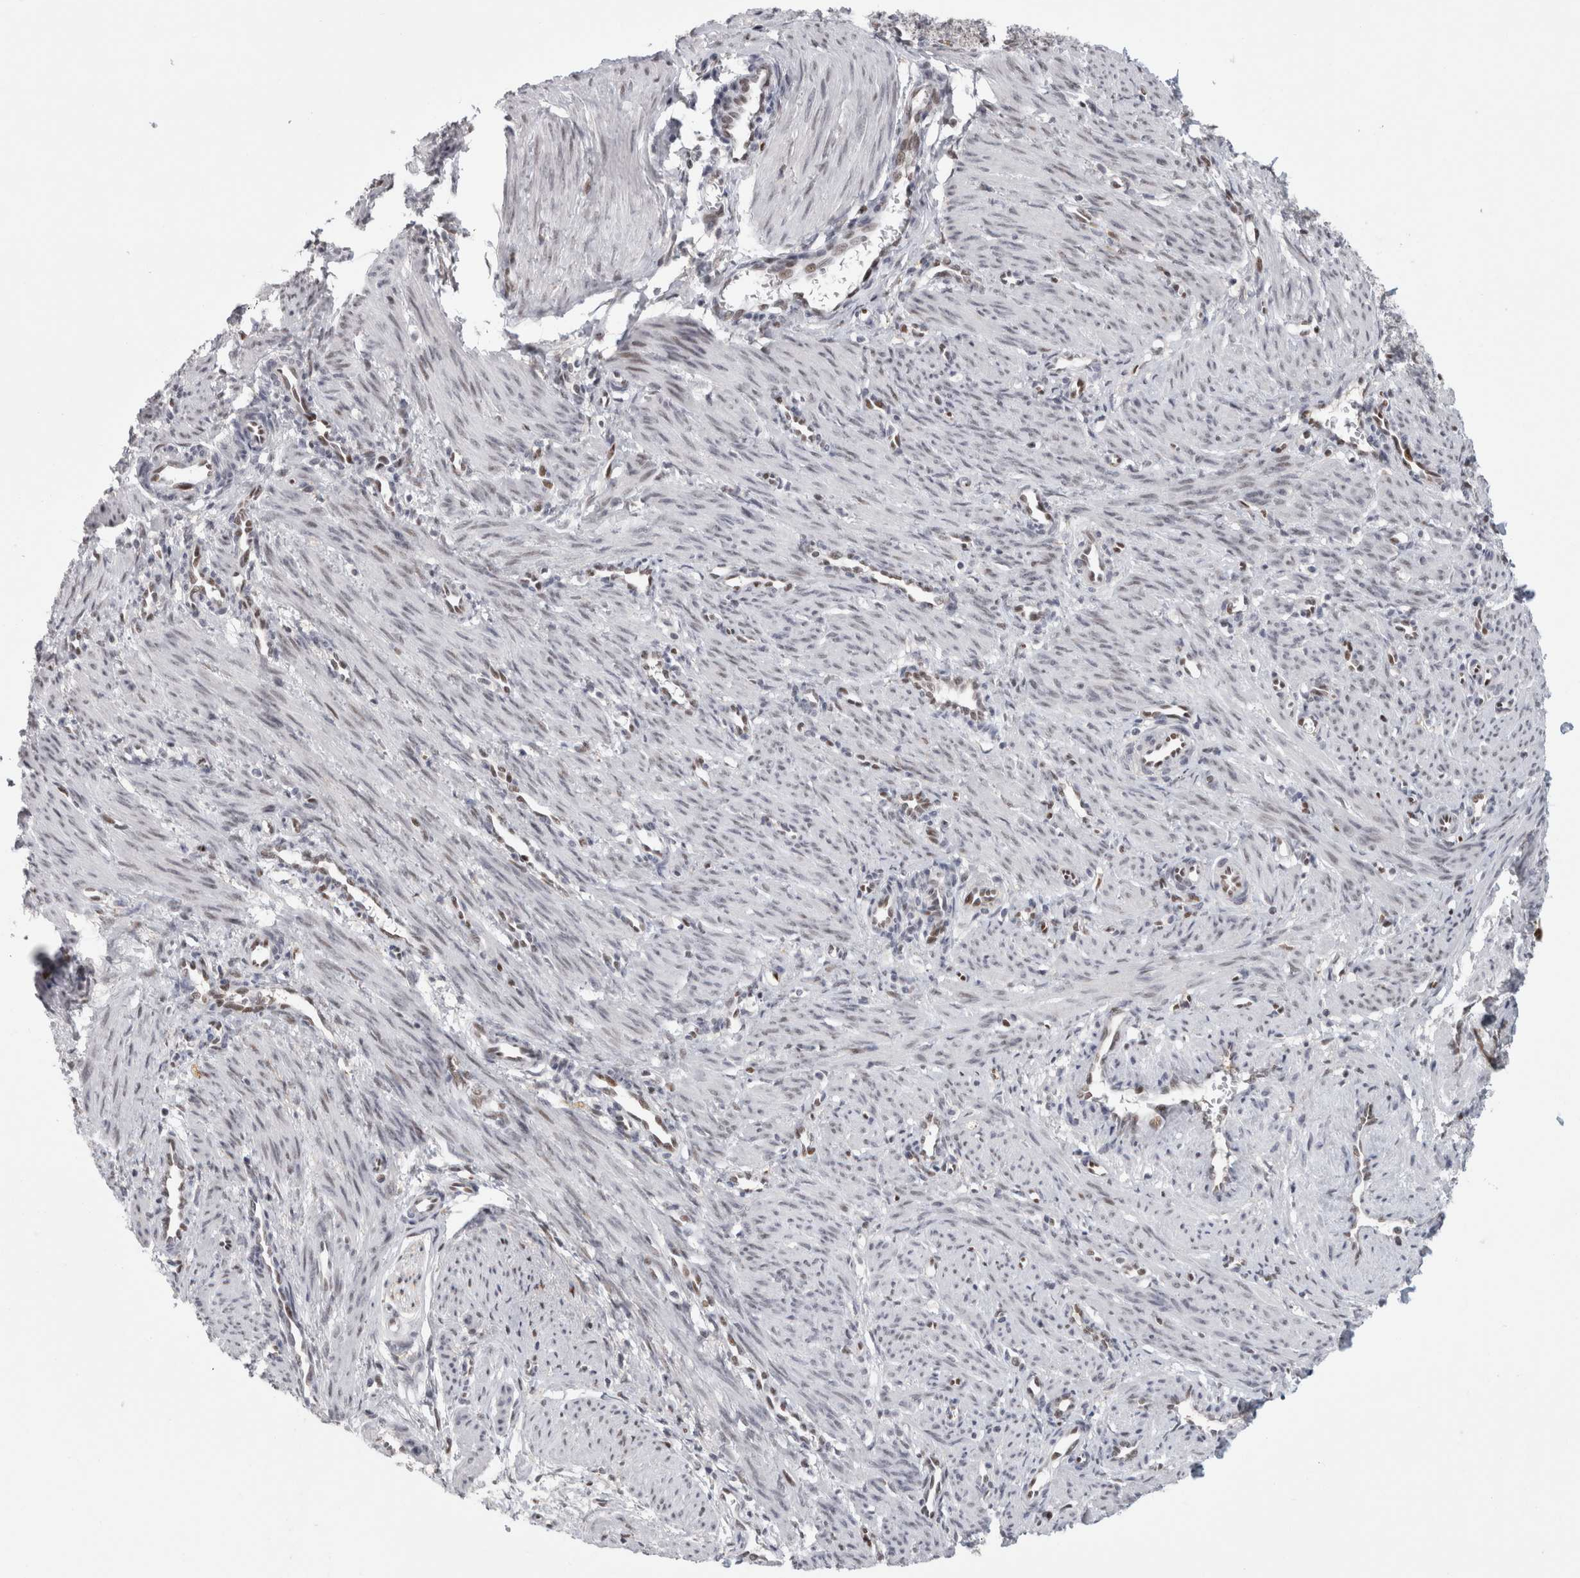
{"staining": {"intensity": "weak", "quantity": "<25%", "location": "nuclear"}, "tissue": "smooth muscle", "cell_type": "Smooth muscle cells", "image_type": "normal", "snomed": [{"axis": "morphology", "description": "Normal tissue, NOS"}, {"axis": "topography", "description": "Endometrium"}], "caption": "Immunohistochemistry (IHC) micrograph of unremarkable smooth muscle: human smooth muscle stained with DAB (3,3'-diaminobenzidine) shows no significant protein expression in smooth muscle cells.", "gene": "SRARP", "patient": {"sex": "female", "age": 33}}